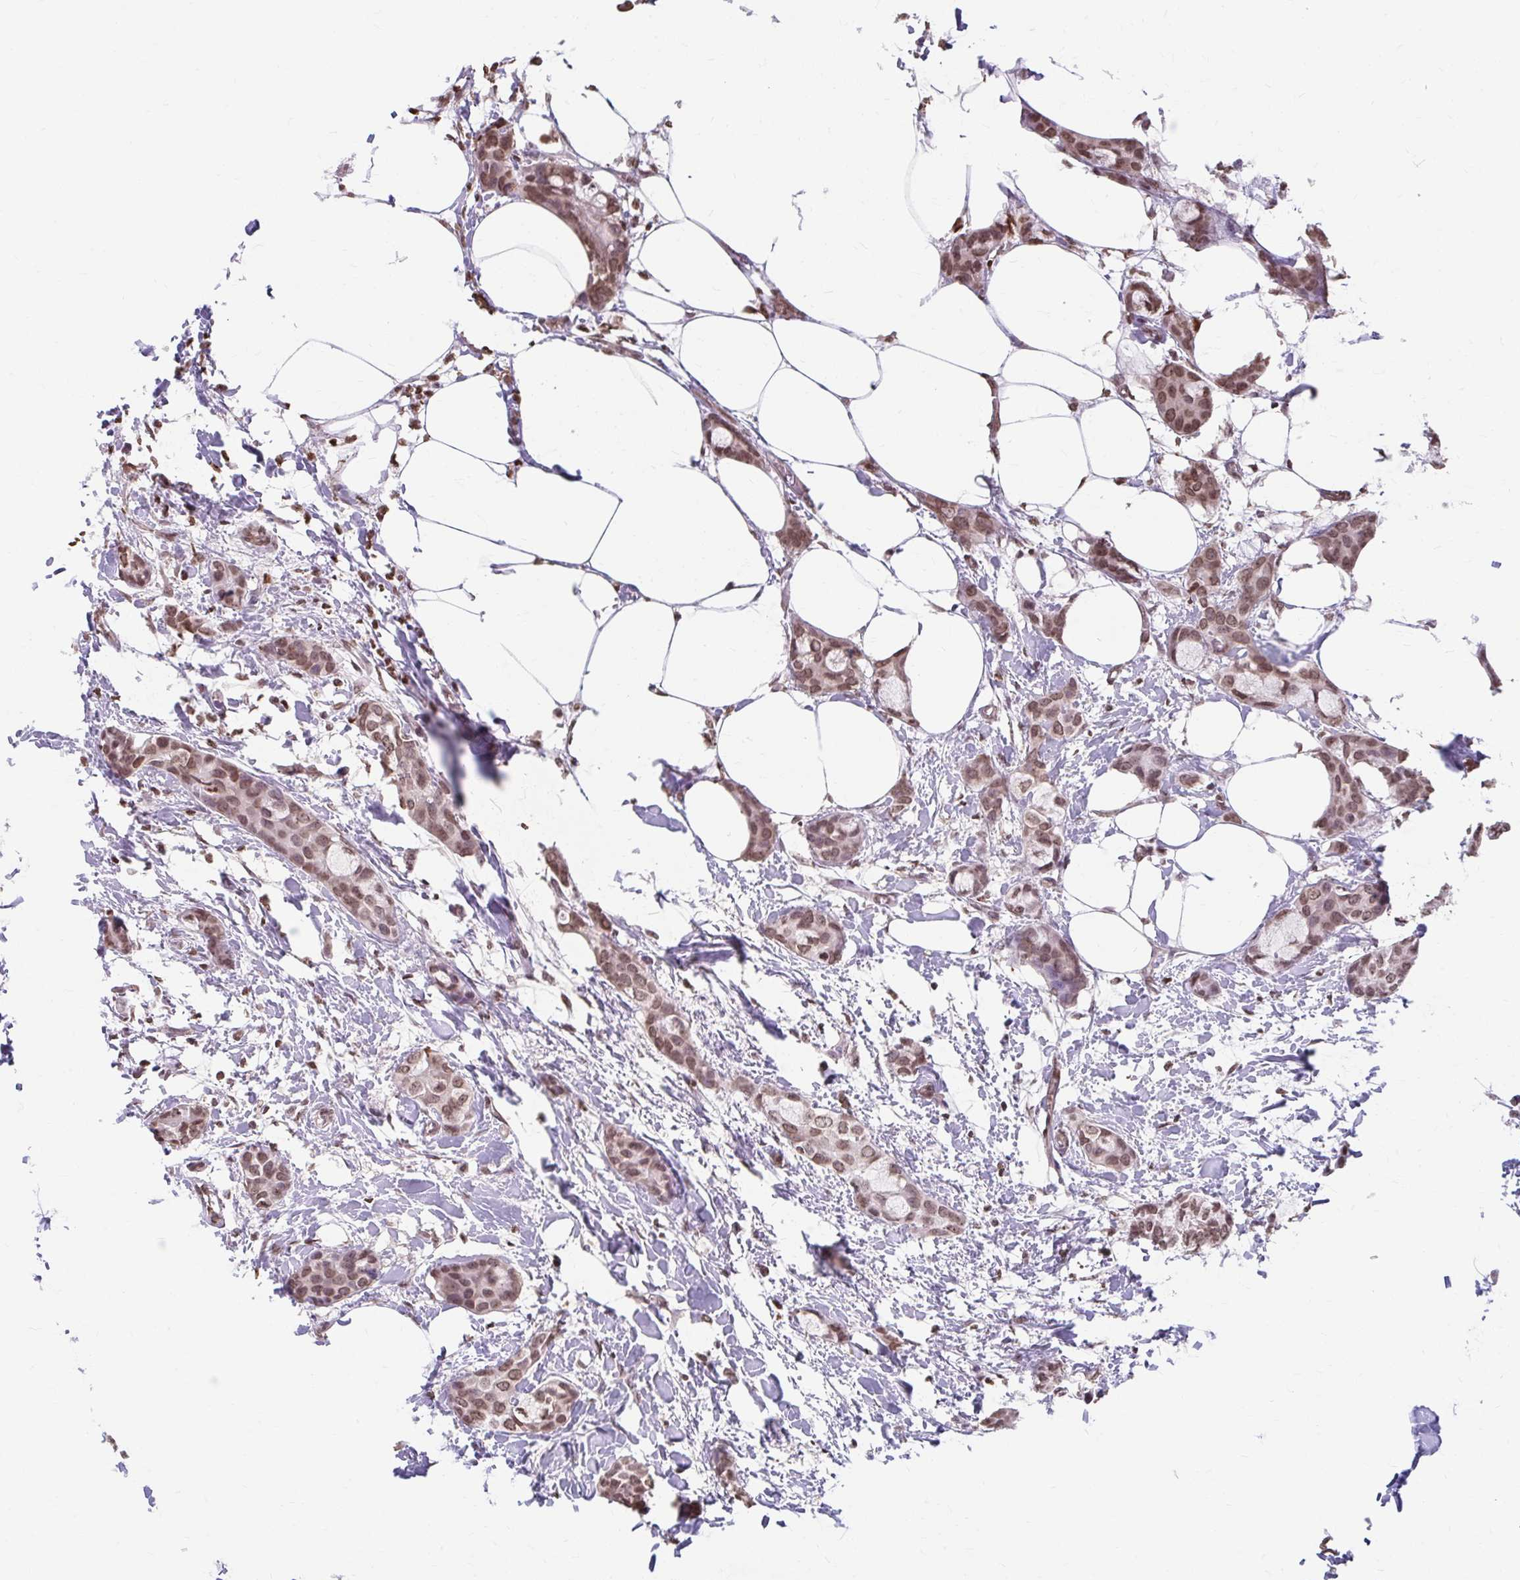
{"staining": {"intensity": "moderate", "quantity": ">75%", "location": "nuclear"}, "tissue": "breast cancer", "cell_type": "Tumor cells", "image_type": "cancer", "snomed": [{"axis": "morphology", "description": "Duct carcinoma"}, {"axis": "topography", "description": "Breast"}], "caption": "An immunohistochemistry (IHC) micrograph of tumor tissue is shown. Protein staining in brown highlights moderate nuclear positivity in invasive ductal carcinoma (breast) within tumor cells. The staining was performed using DAB (3,3'-diaminobenzidine), with brown indicating positive protein expression. Nuclei are stained blue with hematoxylin.", "gene": "ORC3", "patient": {"sex": "female", "age": 73}}